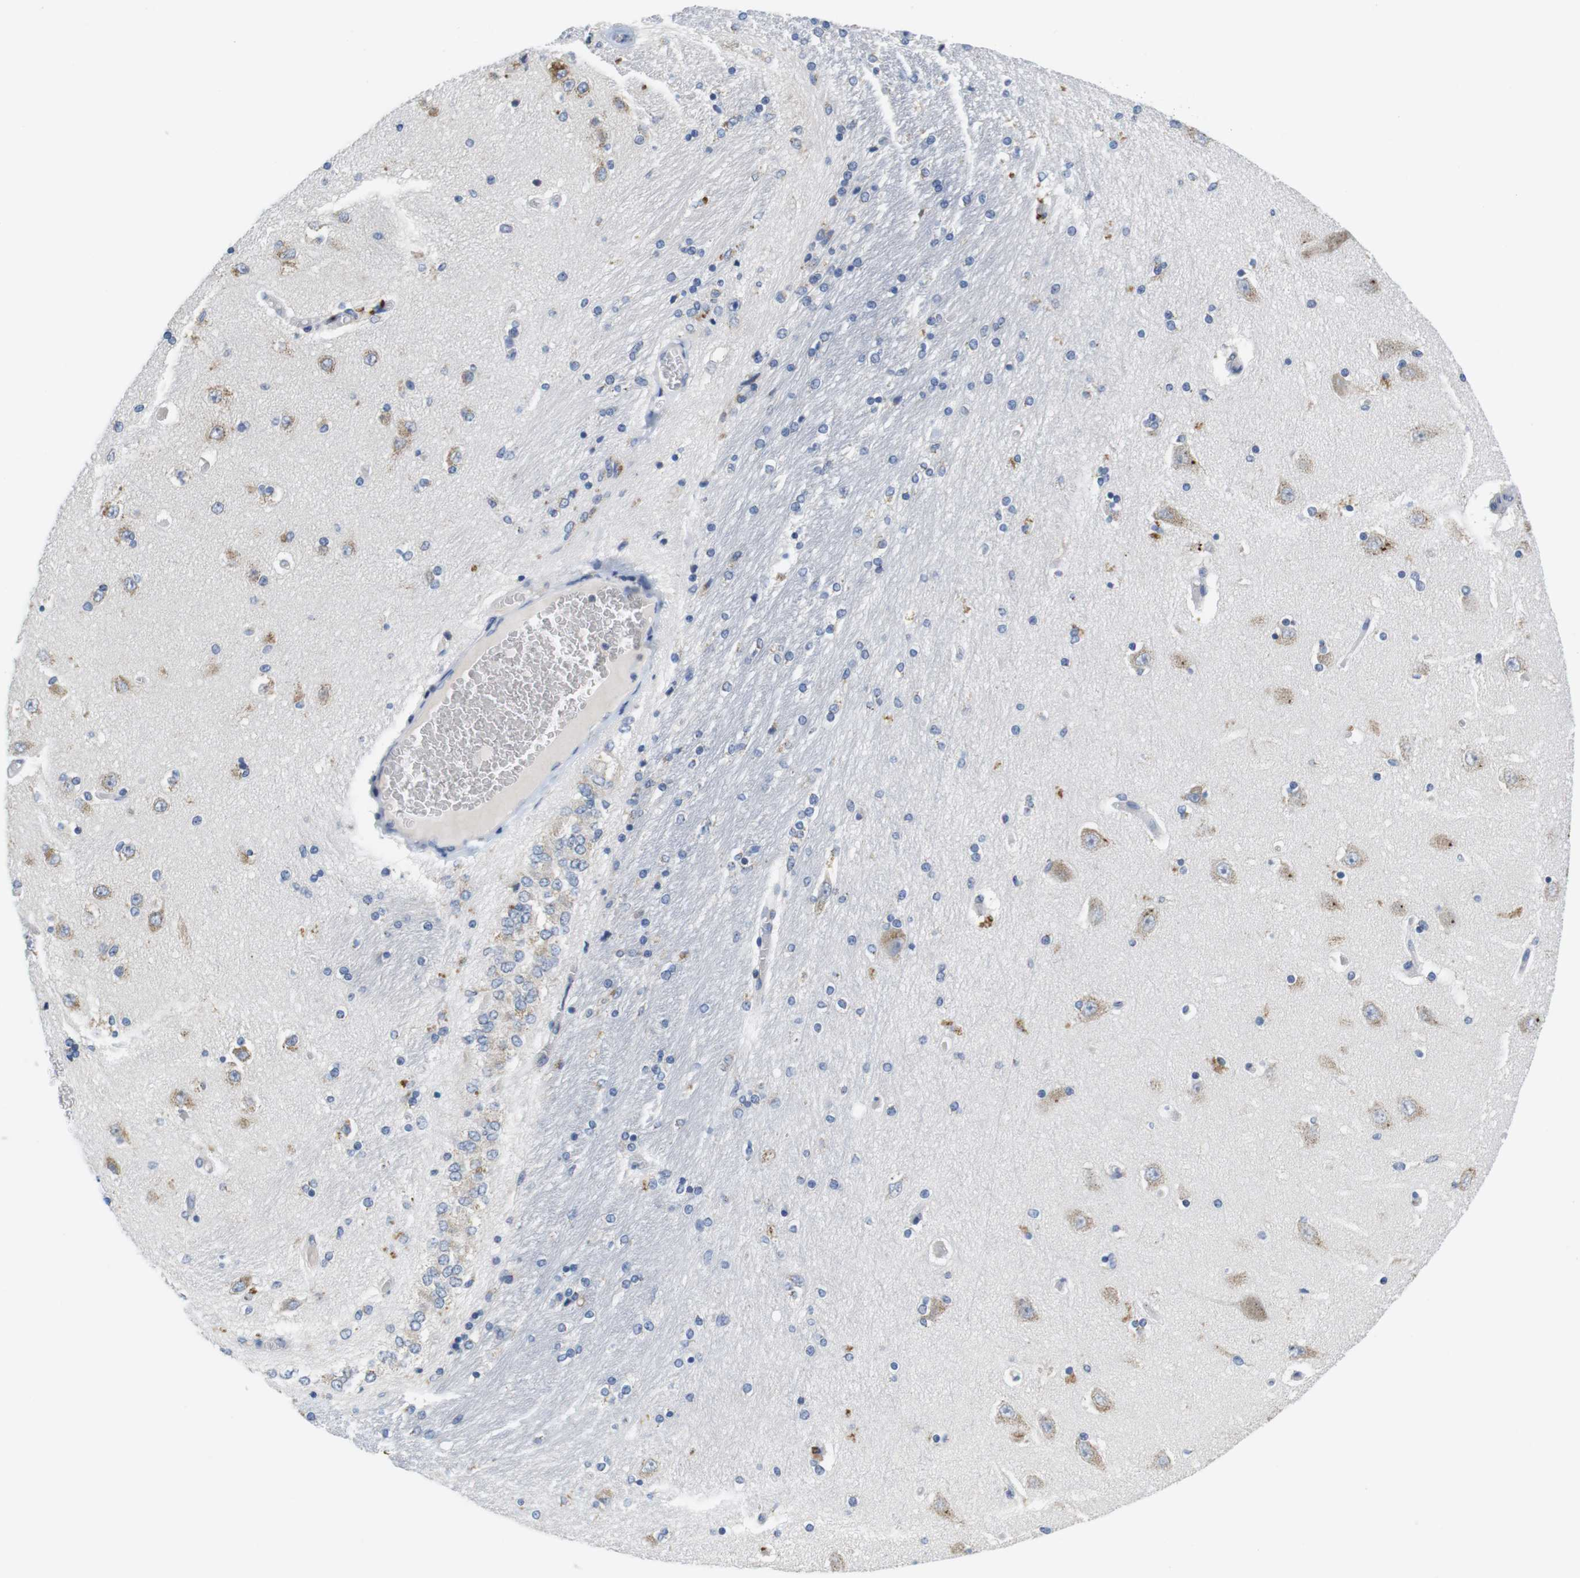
{"staining": {"intensity": "moderate", "quantity": "<25%", "location": "cytoplasmic/membranous"}, "tissue": "hippocampus", "cell_type": "Glial cells", "image_type": "normal", "snomed": [{"axis": "morphology", "description": "Normal tissue, NOS"}, {"axis": "topography", "description": "Hippocampus"}], "caption": "A micrograph of human hippocampus stained for a protein demonstrates moderate cytoplasmic/membranous brown staining in glial cells.", "gene": "CNGA2", "patient": {"sex": "female", "age": 54}}